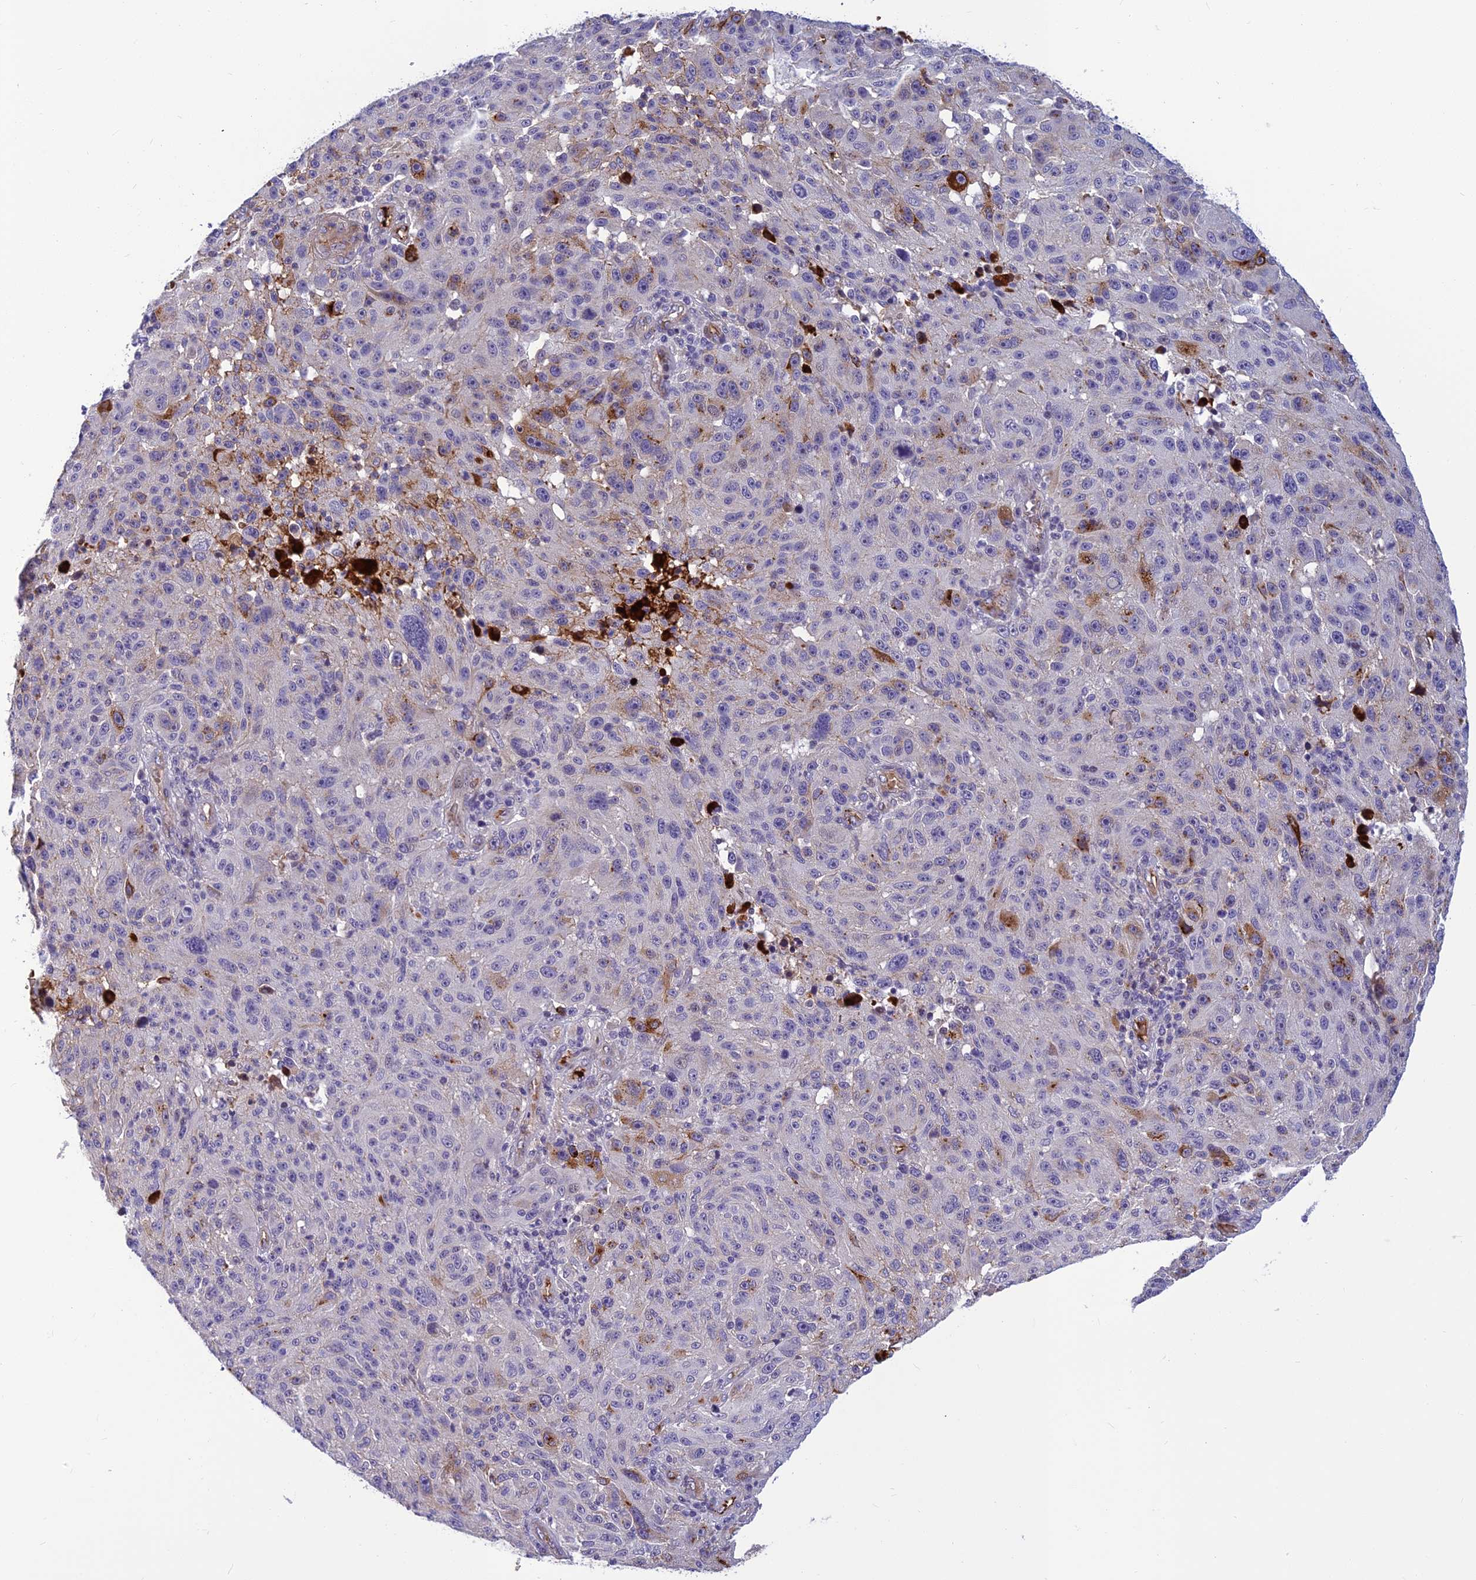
{"staining": {"intensity": "negative", "quantity": "none", "location": "none"}, "tissue": "melanoma", "cell_type": "Tumor cells", "image_type": "cancer", "snomed": [{"axis": "morphology", "description": "Malignant melanoma, NOS"}, {"axis": "topography", "description": "Skin"}], "caption": "IHC photomicrograph of neoplastic tissue: melanoma stained with DAB (3,3'-diaminobenzidine) reveals no significant protein staining in tumor cells. (Immunohistochemistry (ihc), brightfield microscopy, high magnification).", "gene": "CLEC11A", "patient": {"sex": "male", "age": 53}}